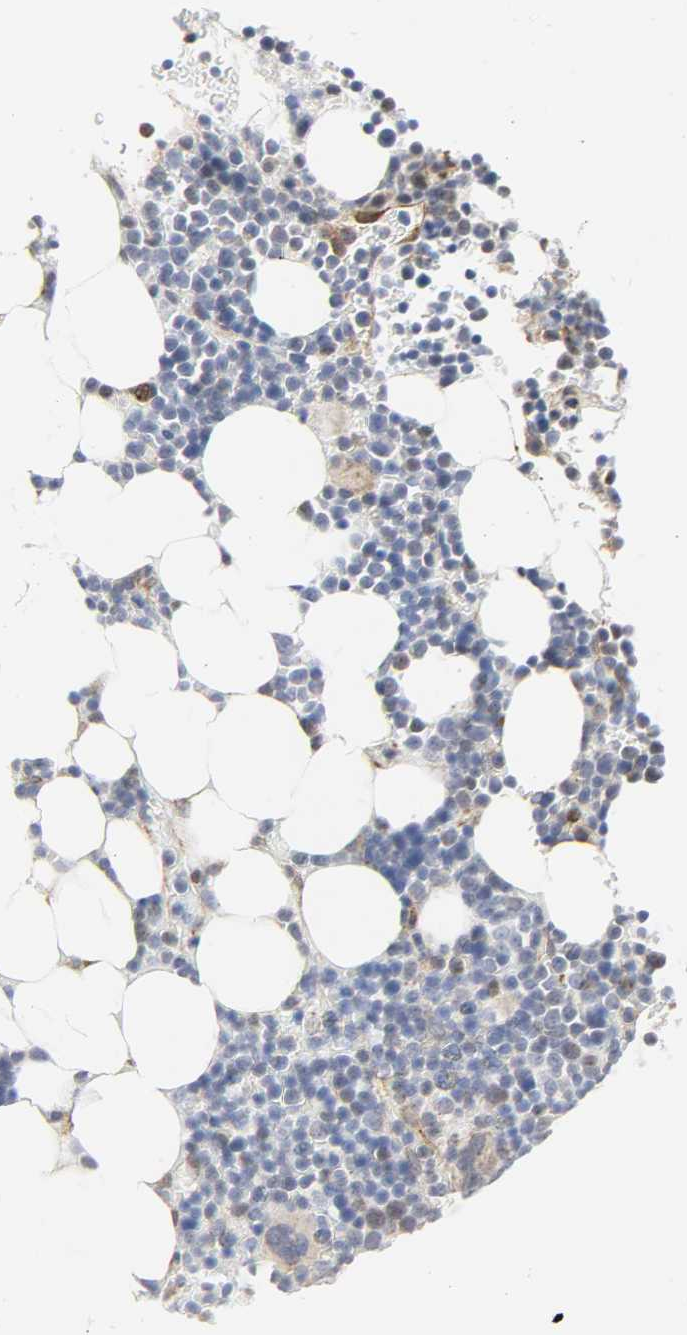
{"staining": {"intensity": "moderate", "quantity": "<25%", "location": "nuclear"}, "tissue": "bone marrow", "cell_type": "Hematopoietic cells", "image_type": "normal", "snomed": [{"axis": "morphology", "description": "Normal tissue, NOS"}, {"axis": "topography", "description": "Bone marrow"}], "caption": "Immunohistochemical staining of normal human bone marrow reveals moderate nuclear protein staining in approximately <25% of hematopoietic cells. (DAB (3,3'-diaminobenzidine) IHC, brown staining for protein, blue staining for nuclei).", "gene": "DOCK1", "patient": {"sex": "female", "age": 73}}